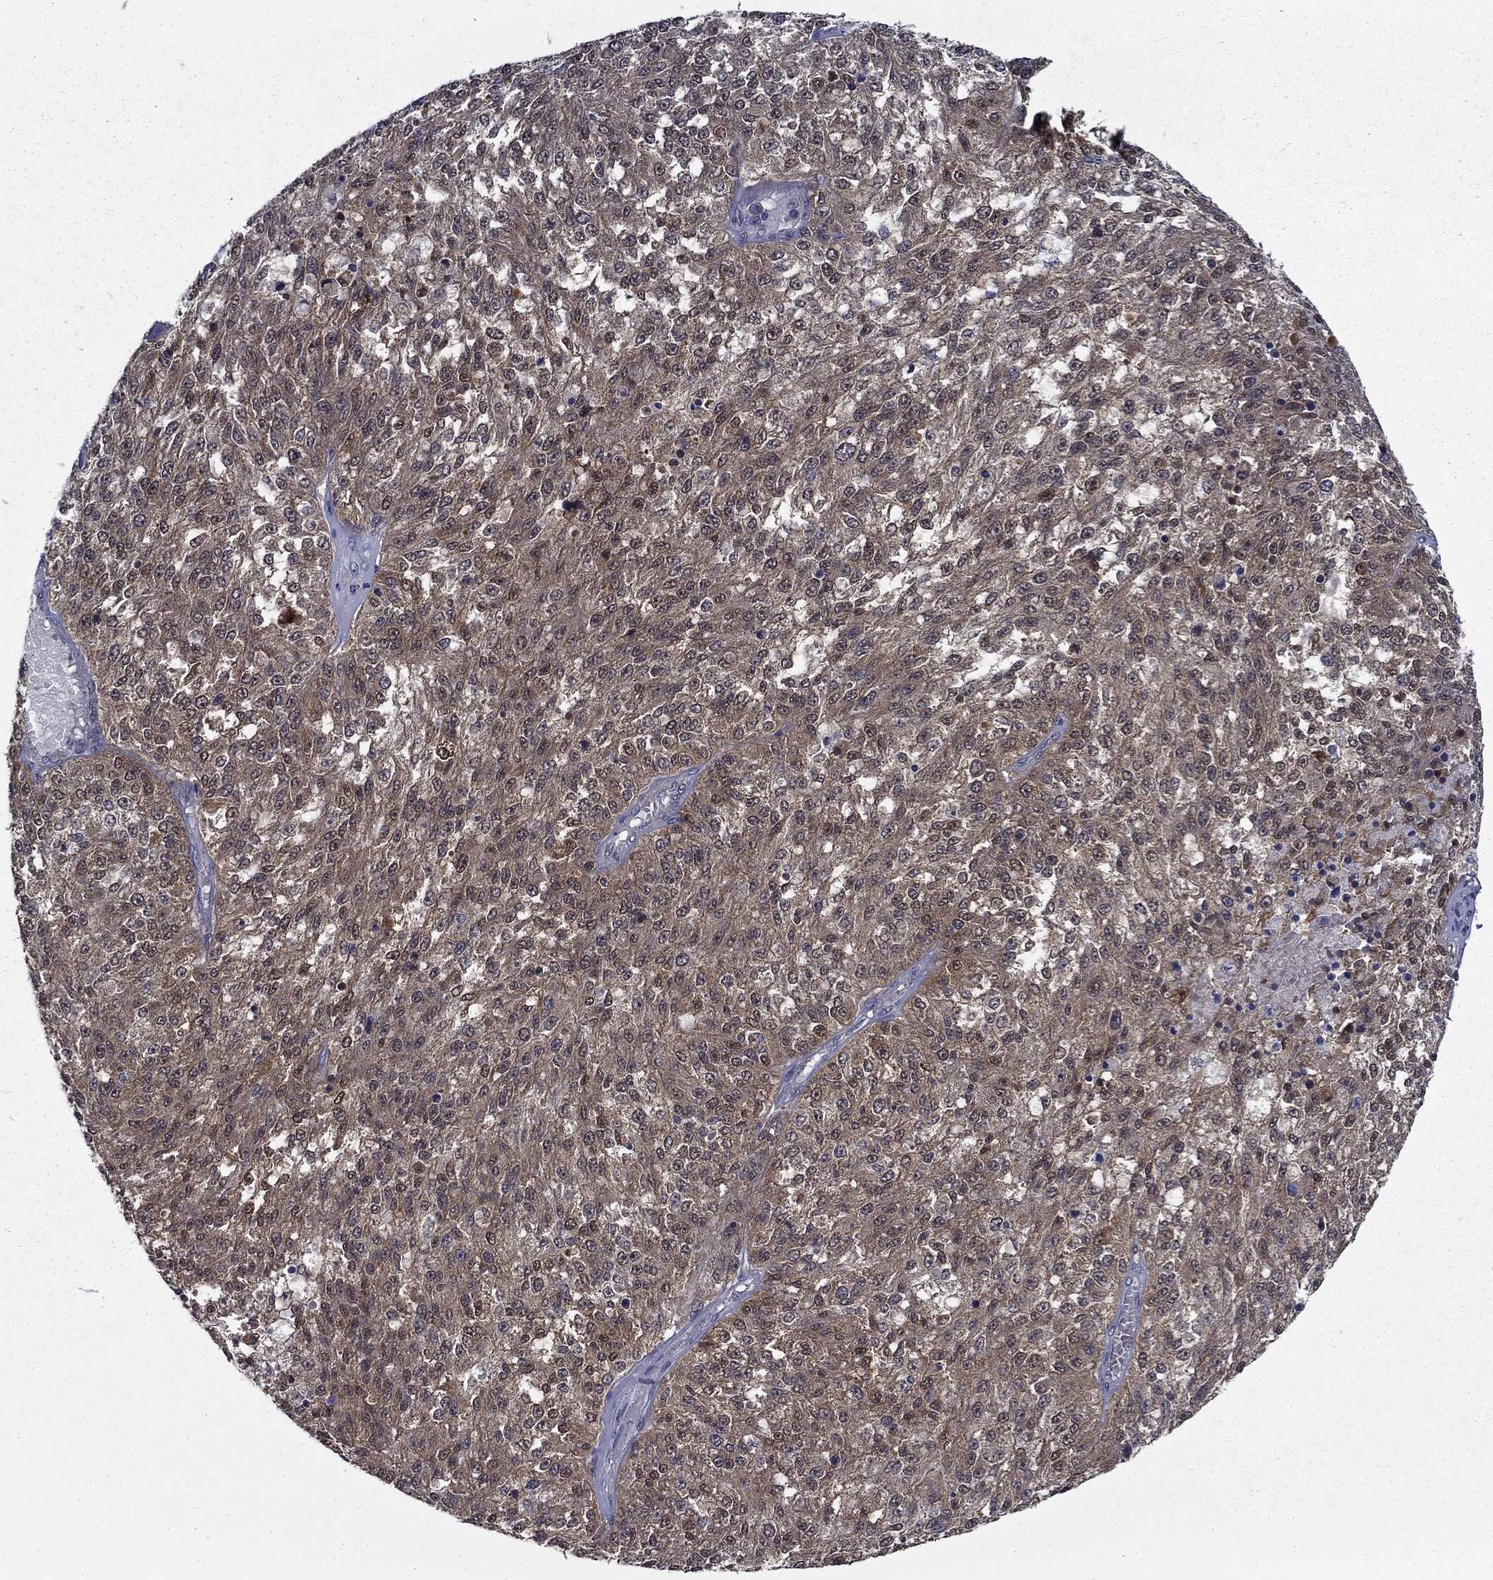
{"staining": {"intensity": "weak", "quantity": "25%-75%", "location": "cytoplasmic/membranous"}, "tissue": "melanoma", "cell_type": "Tumor cells", "image_type": "cancer", "snomed": [{"axis": "morphology", "description": "Malignant melanoma, Metastatic site"}, {"axis": "topography", "description": "Lymph node"}], "caption": "About 25%-75% of tumor cells in human malignant melanoma (metastatic site) exhibit weak cytoplasmic/membranous protein staining as visualized by brown immunohistochemical staining.", "gene": "NIT2", "patient": {"sex": "female", "age": 64}}